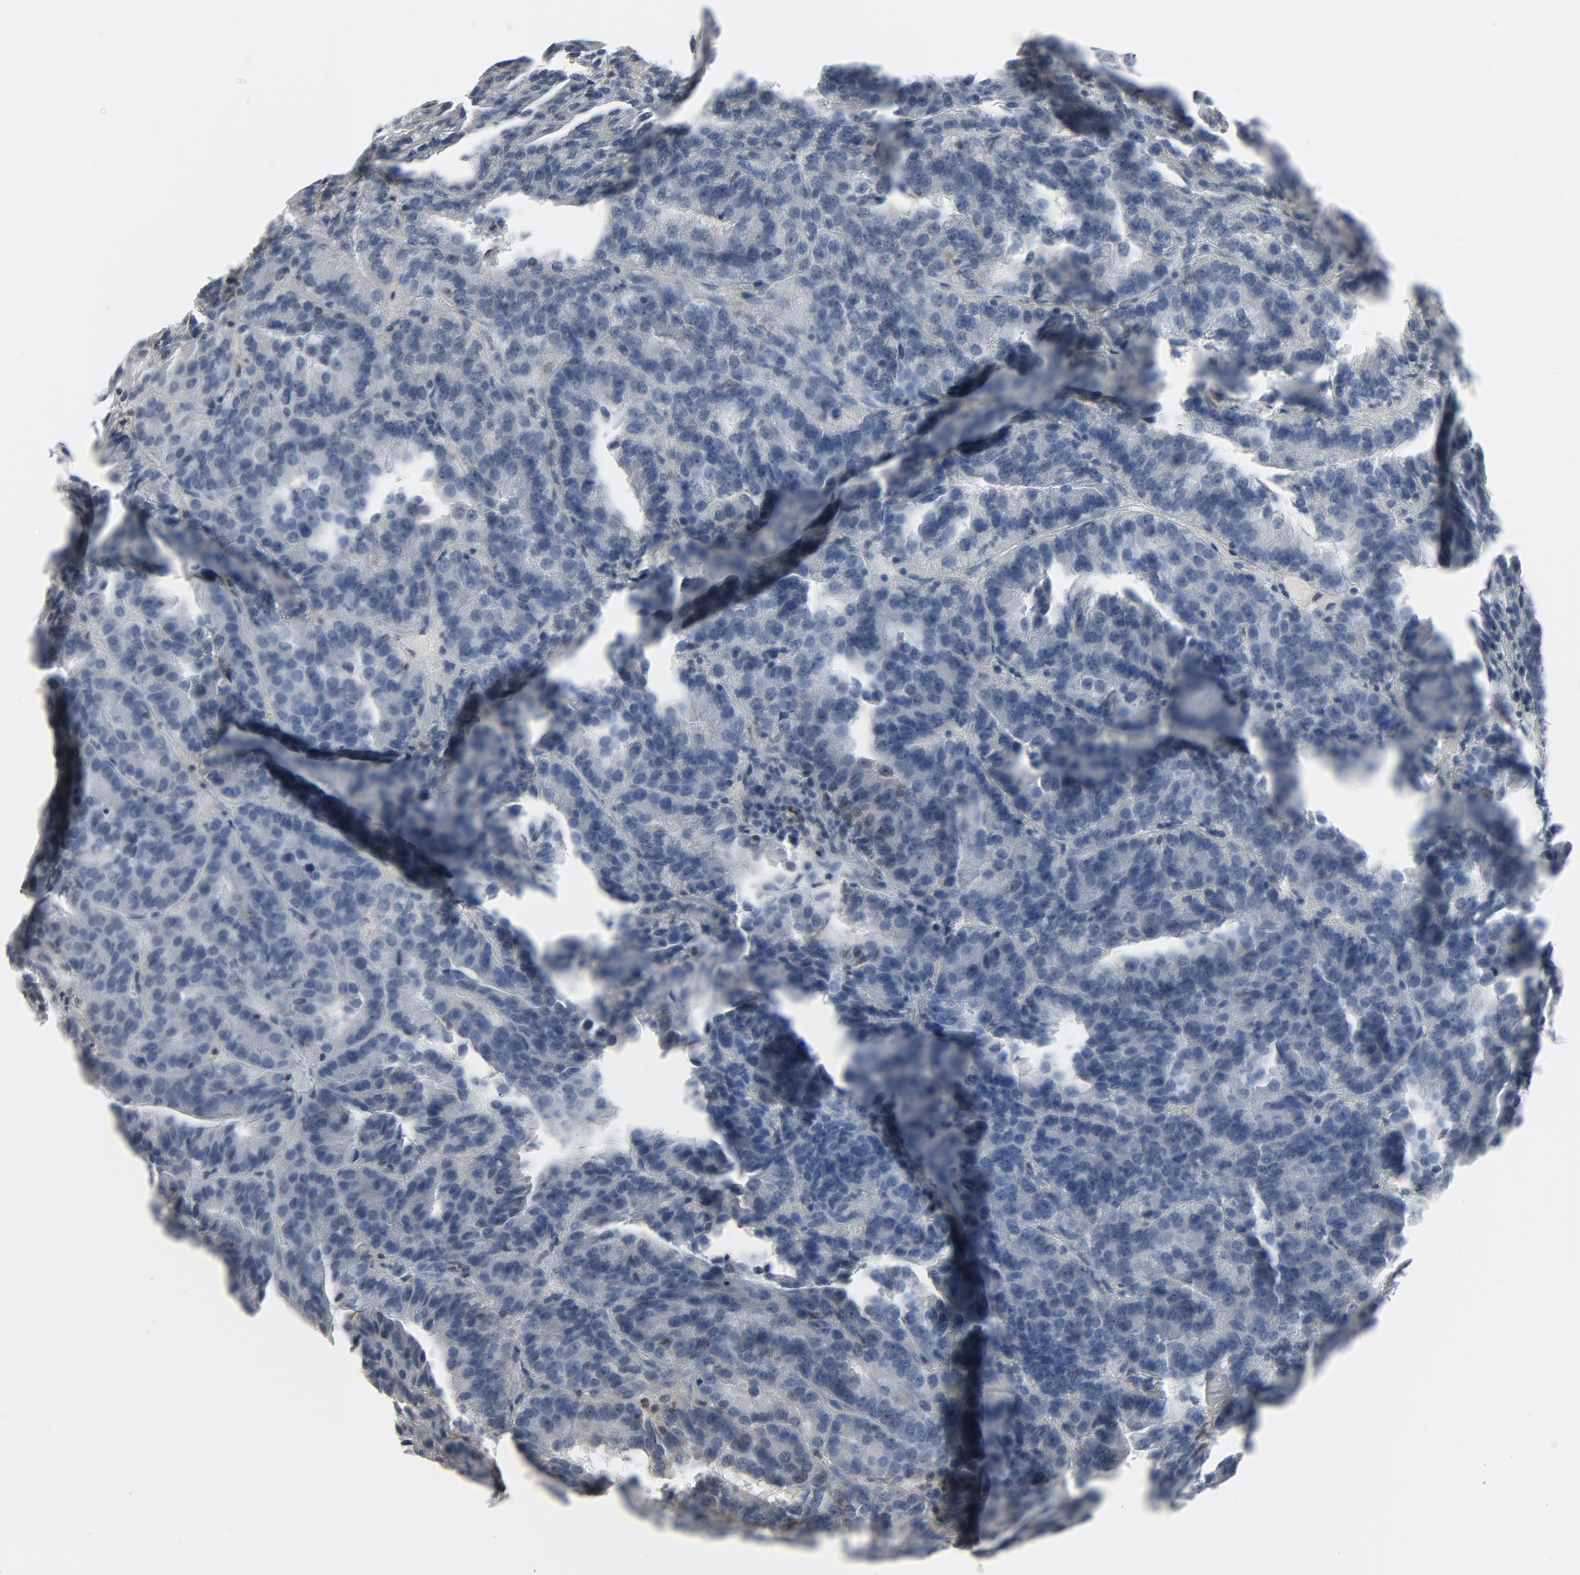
{"staining": {"intensity": "negative", "quantity": "none", "location": "none"}, "tissue": "renal cancer", "cell_type": "Tumor cells", "image_type": "cancer", "snomed": [{"axis": "morphology", "description": "Adenocarcinoma, NOS"}, {"axis": "topography", "description": "Kidney"}], "caption": "Tumor cells show no significant staining in adenocarcinoma (renal).", "gene": "STAT5A", "patient": {"sex": "male", "age": 46}}